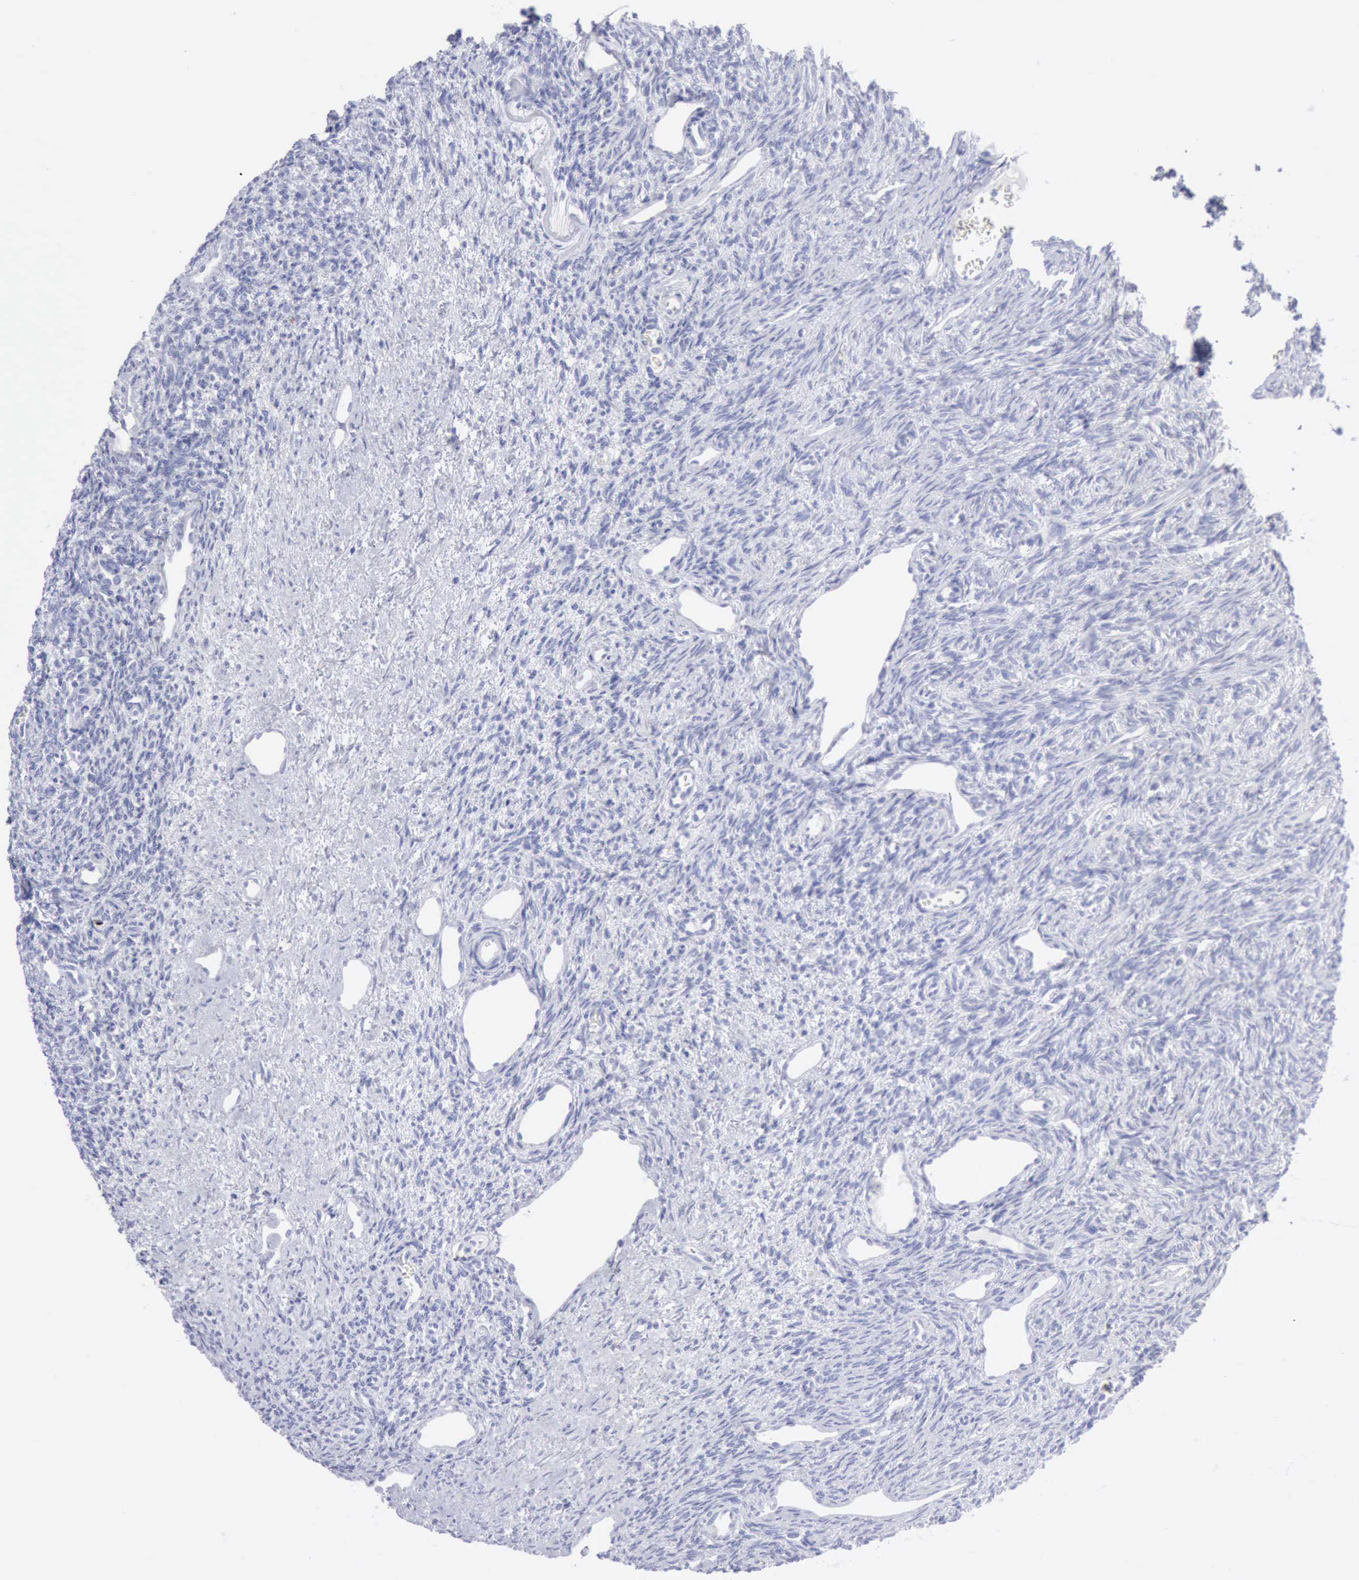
{"staining": {"intensity": "negative", "quantity": "none", "location": "none"}, "tissue": "ovary", "cell_type": "Follicle cells", "image_type": "normal", "snomed": [{"axis": "morphology", "description": "Normal tissue, NOS"}, {"axis": "topography", "description": "Ovary"}], "caption": "Human ovary stained for a protein using IHC reveals no positivity in follicle cells.", "gene": "GZMB", "patient": {"sex": "female", "age": 33}}